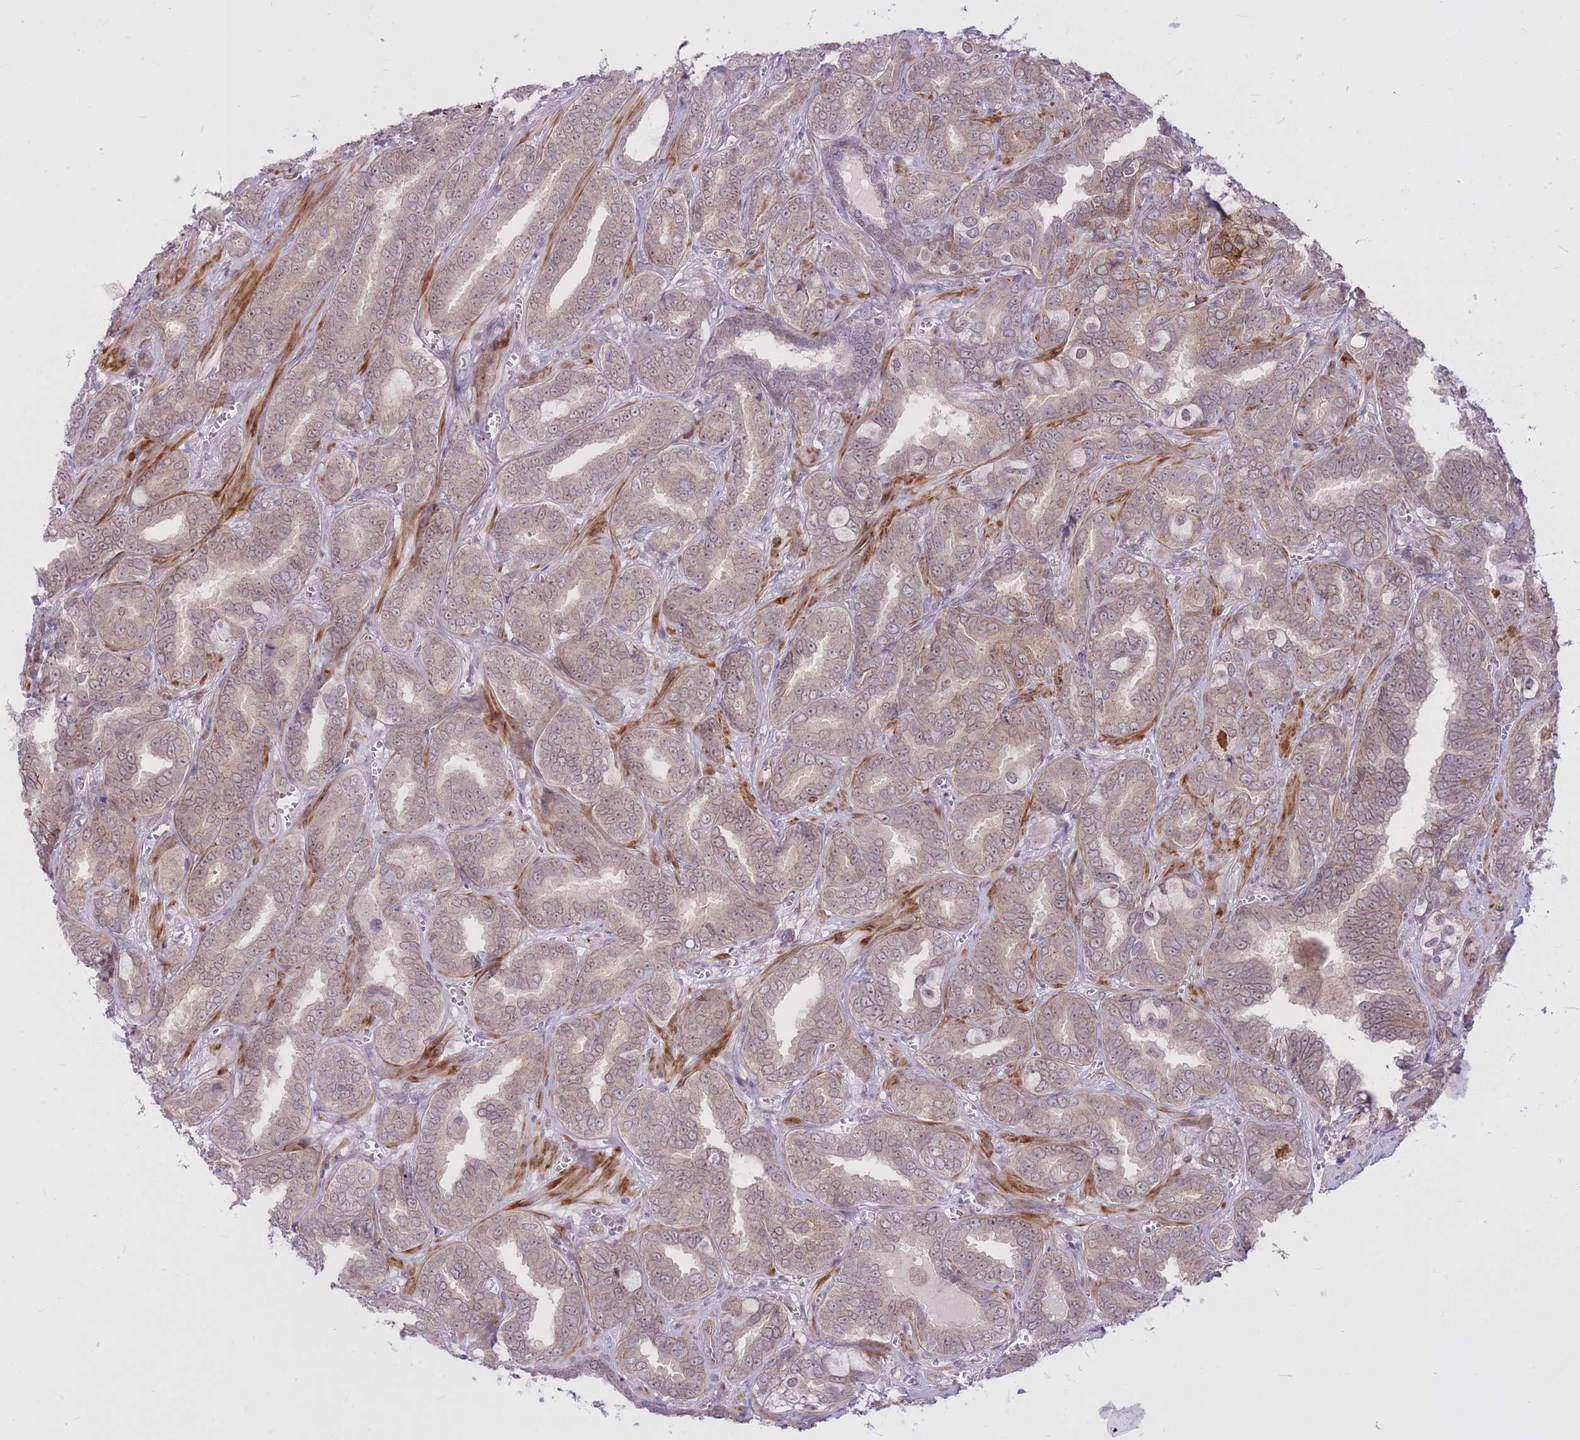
{"staining": {"intensity": "moderate", "quantity": ">75%", "location": "cytoplasmic/membranous,nuclear"}, "tissue": "prostate cancer", "cell_type": "Tumor cells", "image_type": "cancer", "snomed": [{"axis": "morphology", "description": "Adenocarcinoma, High grade"}, {"axis": "topography", "description": "Prostate"}], "caption": "High-magnification brightfield microscopy of prostate adenocarcinoma (high-grade) stained with DAB (brown) and counterstained with hematoxylin (blue). tumor cells exhibit moderate cytoplasmic/membranous and nuclear positivity is seen in about>75% of cells. (IHC, brightfield microscopy, high magnification).", "gene": "TCF20", "patient": {"sex": "male", "age": 67}}